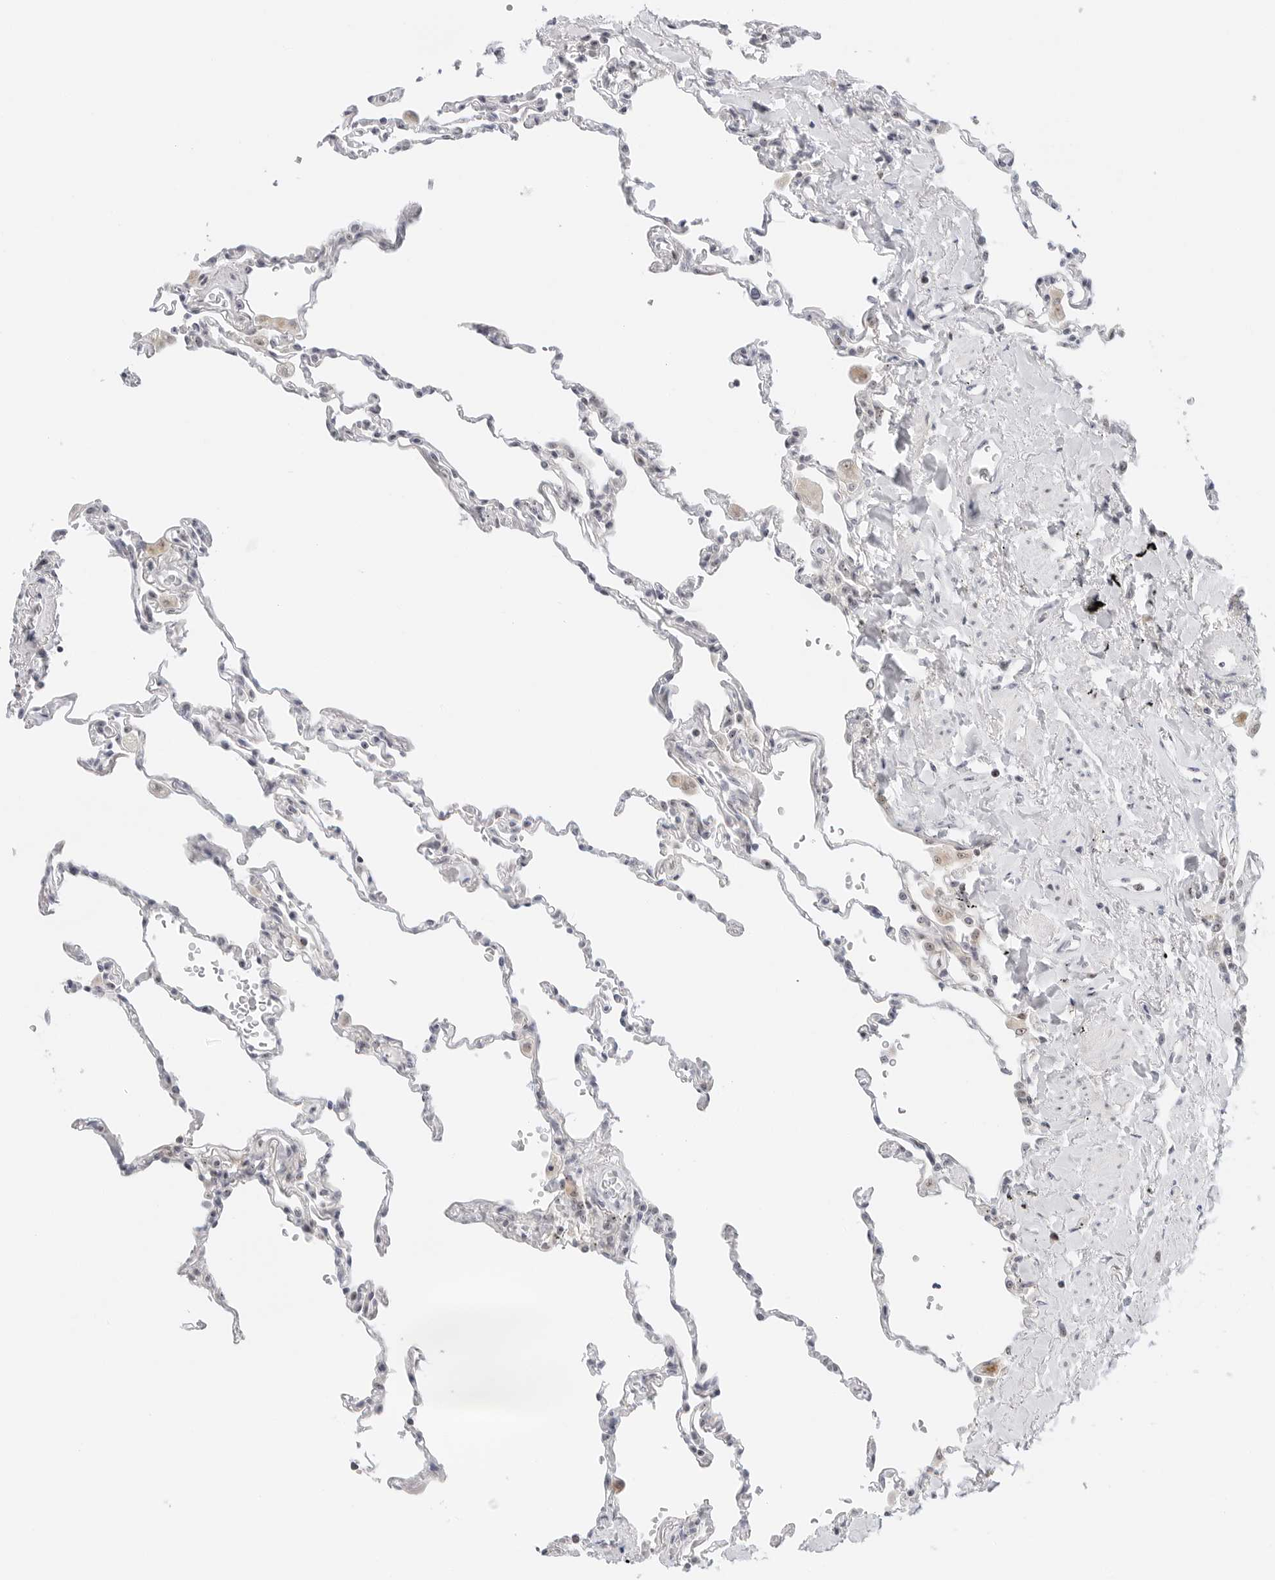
{"staining": {"intensity": "negative", "quantity": "none", "location": "none"}, "tissue": "lung", "cell_type": "Alveolar cells", "image_type": "normal", "snomed": [{"axis": "morphology", "description": "Normal tissue, NOS"}, {"axis": "topography", "description": "Lung"}], "caption": "Immunohistochemistry of normal lung displays no staining in alveolar cells.", "gene": "RIMKLA", "patient": {"sex": "male", "age": 59}}